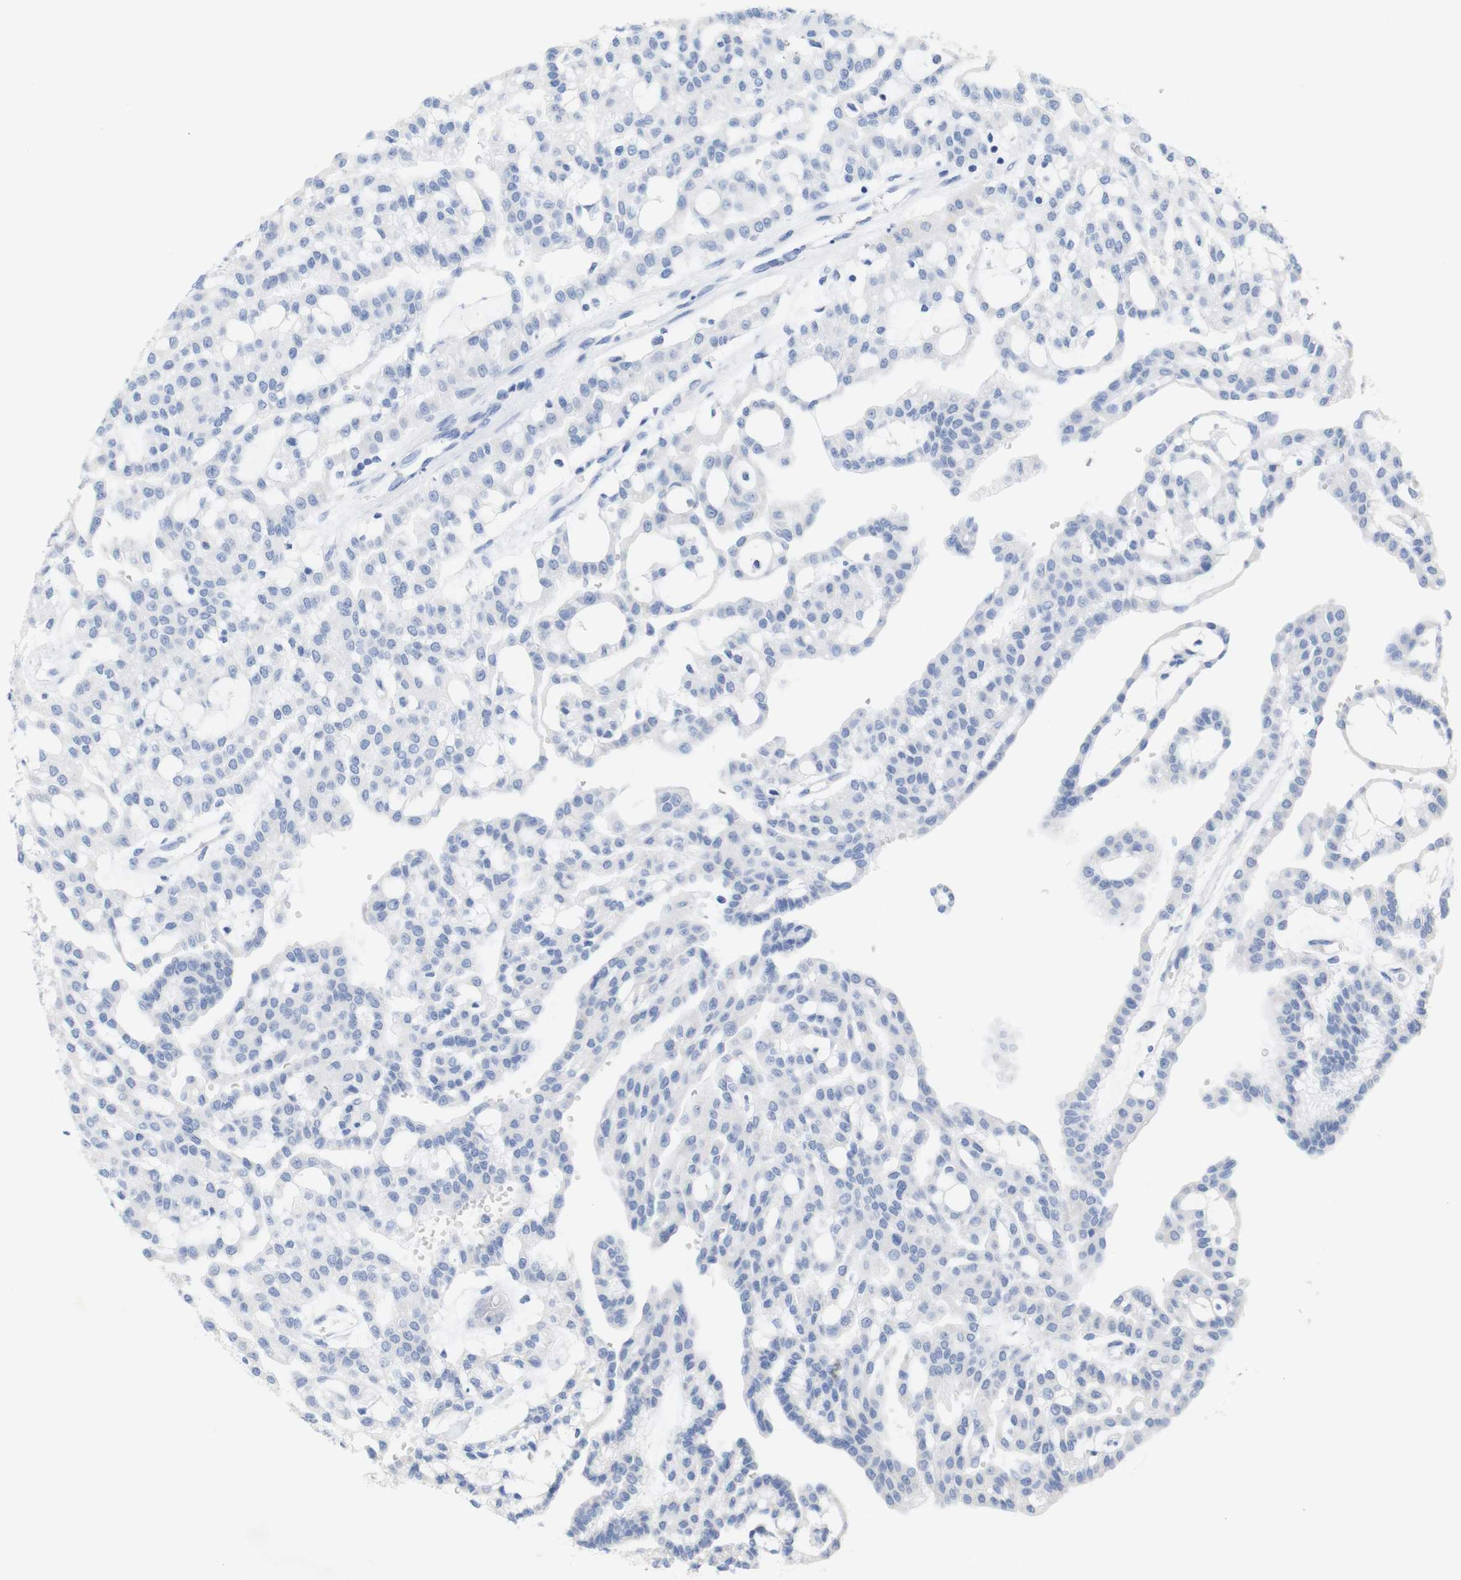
{"staining": {"intensity": "negative", "quantity": "none", "location": "none"}, "tissue": "renal cancer", "cell_type": "Tumor cells", "image_type": "cancer", "snomed": [{"axis": "morphology", "description": "Adenocarcinoma, NOS"}, {"axis": "topography", "description": "Kidney"}], "caption": "Image shows no significant protein expression in tumor cells of adenocarcinoma (renal).", "gene": "LAG3", "patient": {"sex": "male", "age": 63}}